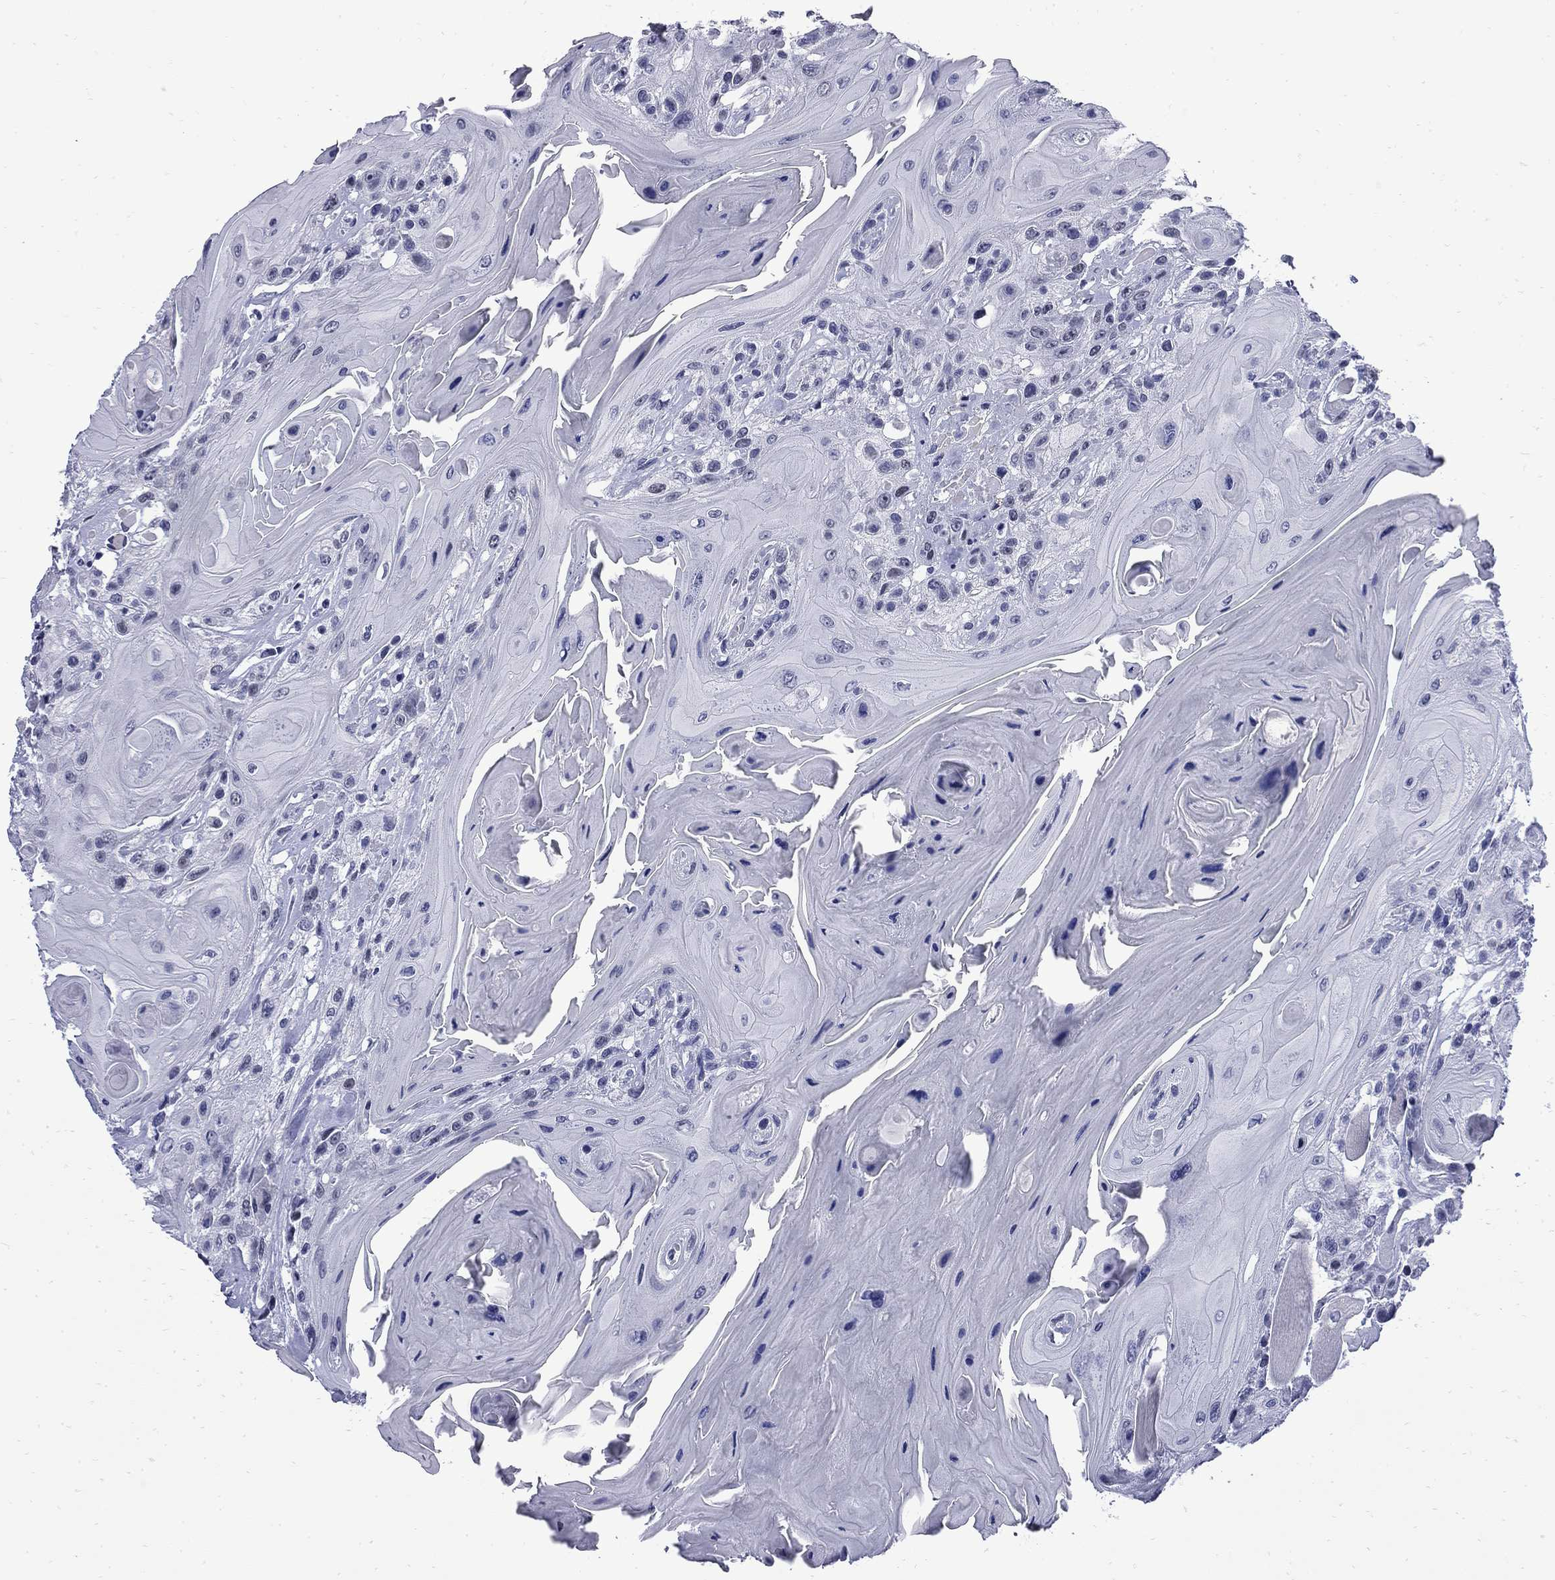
{"staining": {"intensity": "negative", "quantity": "none", "location": "none"}, "tissue": "head and neck cancer", "cell_type": "Tumor cells", "image_type": "cancer", "snomed": [{"axis": "morphology", "description": "Squamous cell carcinoma, NOS"}, {"axis": "topography", "description": "Head-Neck"}], "caption": "Squamous cell carcinoma (head and neck) was stained to show a protein in brown. There is no significant expression in tumor cells. (Immunohistochemistry (ihc), brightfield microscopy, high magnification).", "gene": "MGARP", "patient": {"sex": "female", "age": 59}}